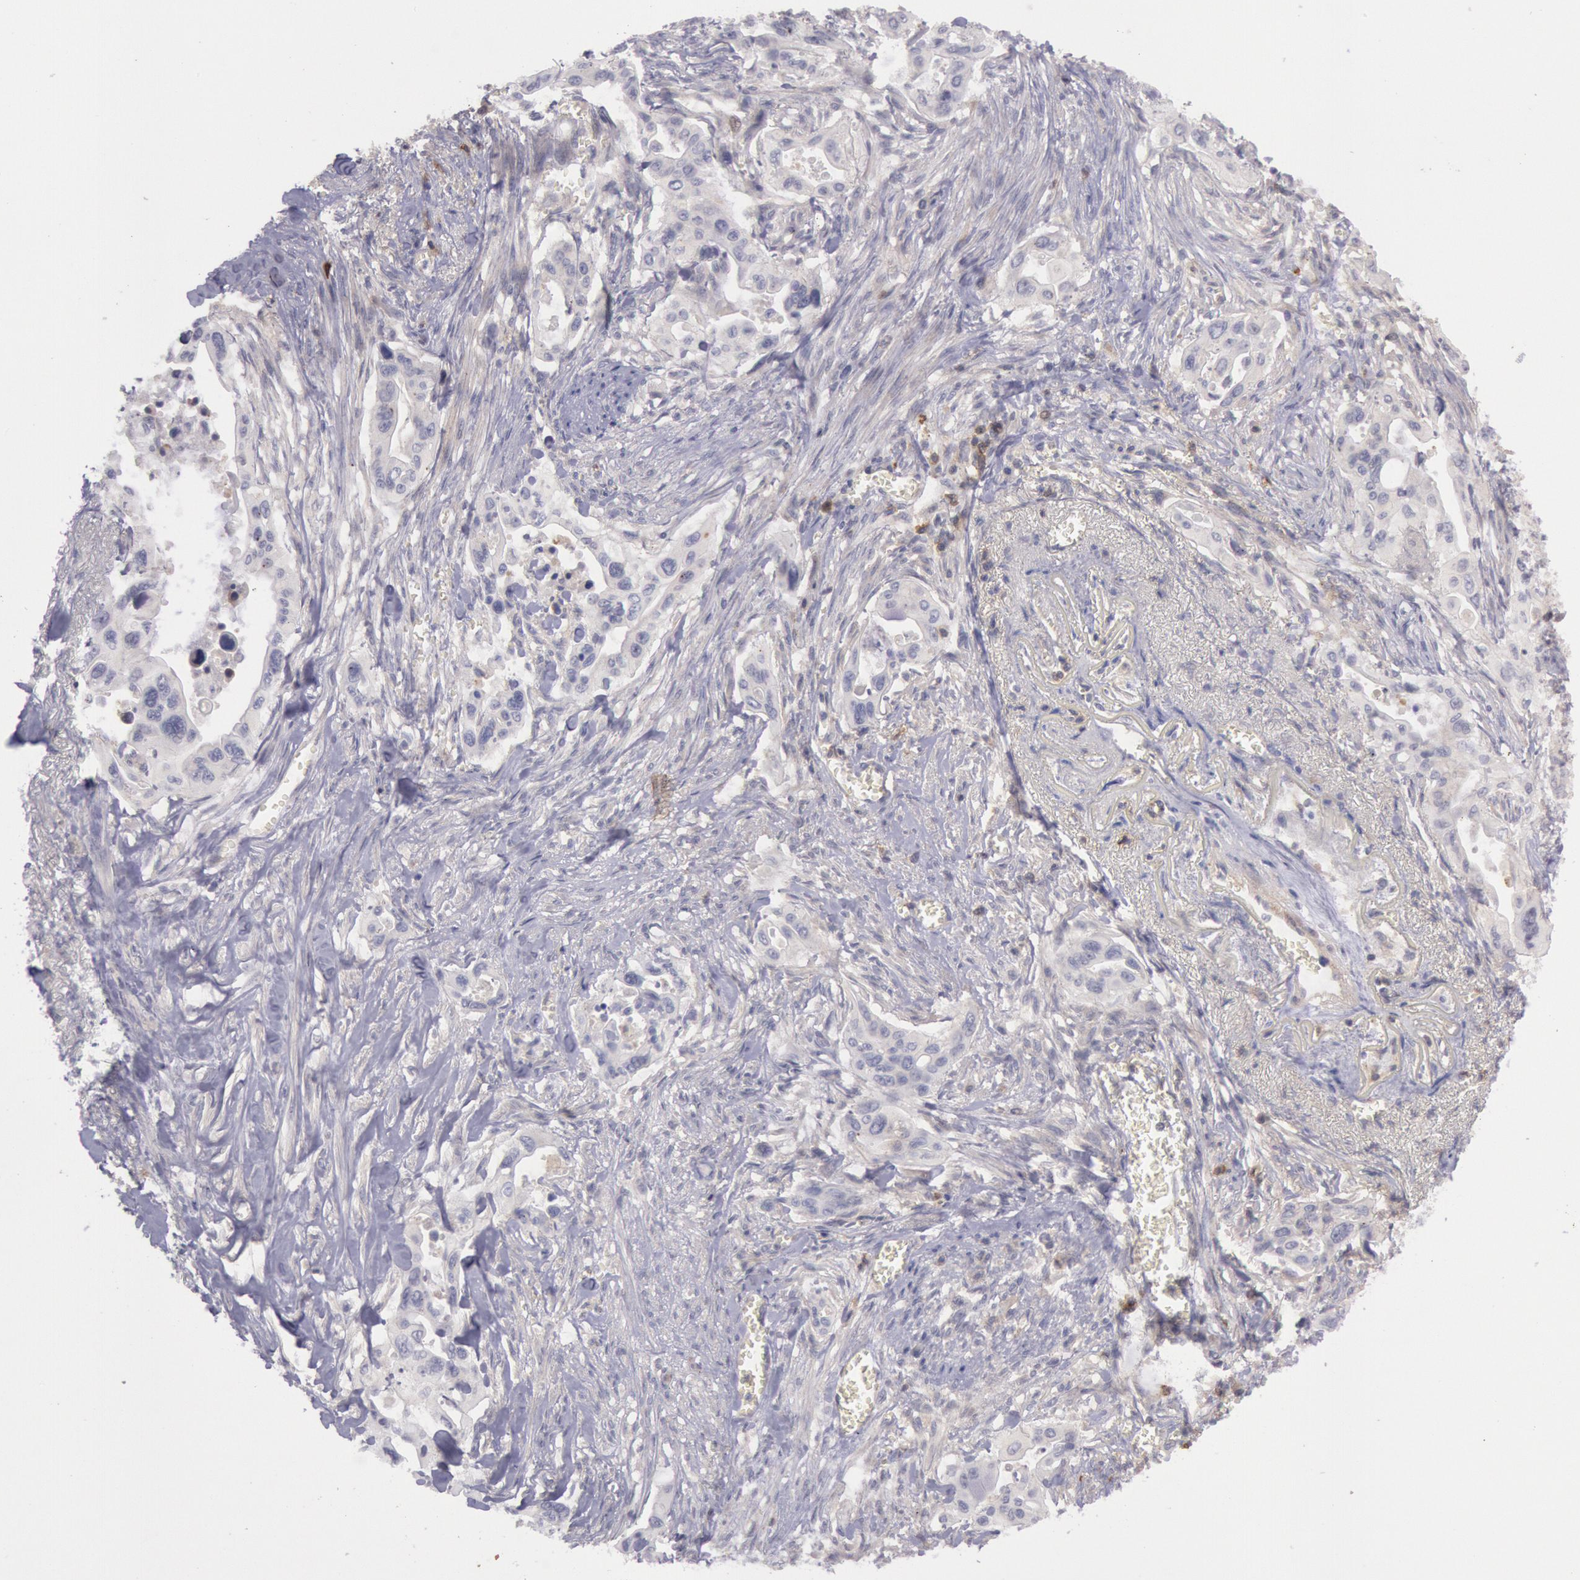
{"staining": {"intensity": "negative", "quantity": "none", "location": "none"}, "tissue": "pancreatic cancer", "cell_type": "Tumor cells", "image_type": "cancer", "snomed": [{"axis": "morphology", "description": "Adenocarcinoma, NOS"}, {"axis": "topography", "description": "Pancreas"}], "caption": "Immunohistochemical staining of pancreatic cancer (adenocarcinoma) exhibits no significant staining in tumor cells.", "gene": "TRIB2", "patient": {"sex": "male", "age": 77}}